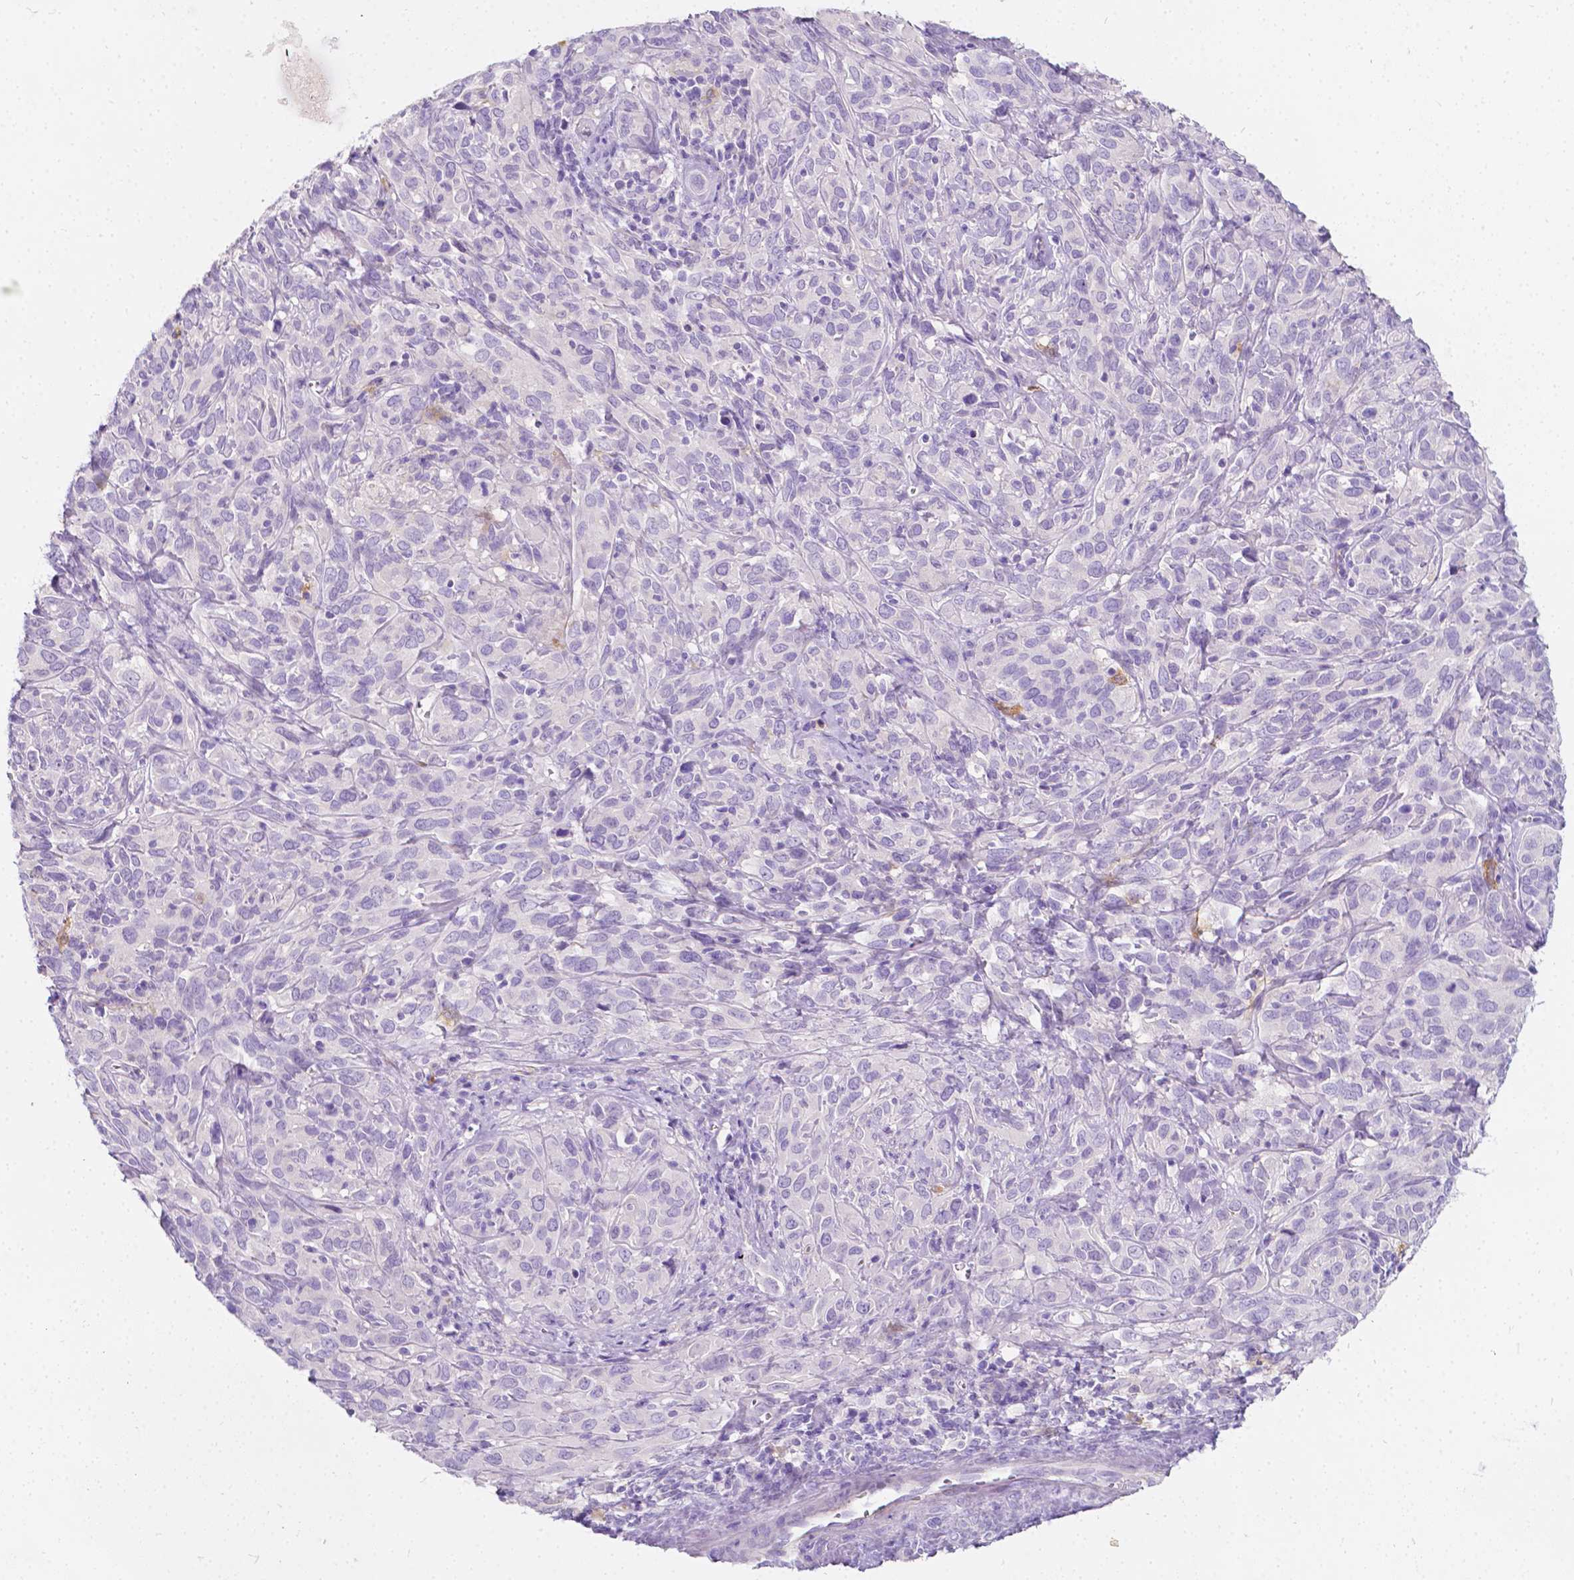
{"staining": {"intensity": "negative", "quantity": "none", "location": "none"}, "tissue": "cervical cancer", "cell_type": "Tumor cells", "image_type": "cancer", "snomed": [{"axis": "morphology", "description": "Normal tissue, NOS"}, {"axis": "morphology", "description": "Squamous cell carcinoma, NOS"}, {"axis": "topography", "description": "Cervix"}], "caption": "Histopathology image shows no protein positivity in tumor cells of cervical squamous cell carcinoma tissue.", "gene": "GNAO1", "patient": {"sex": "female", "age": 51}}